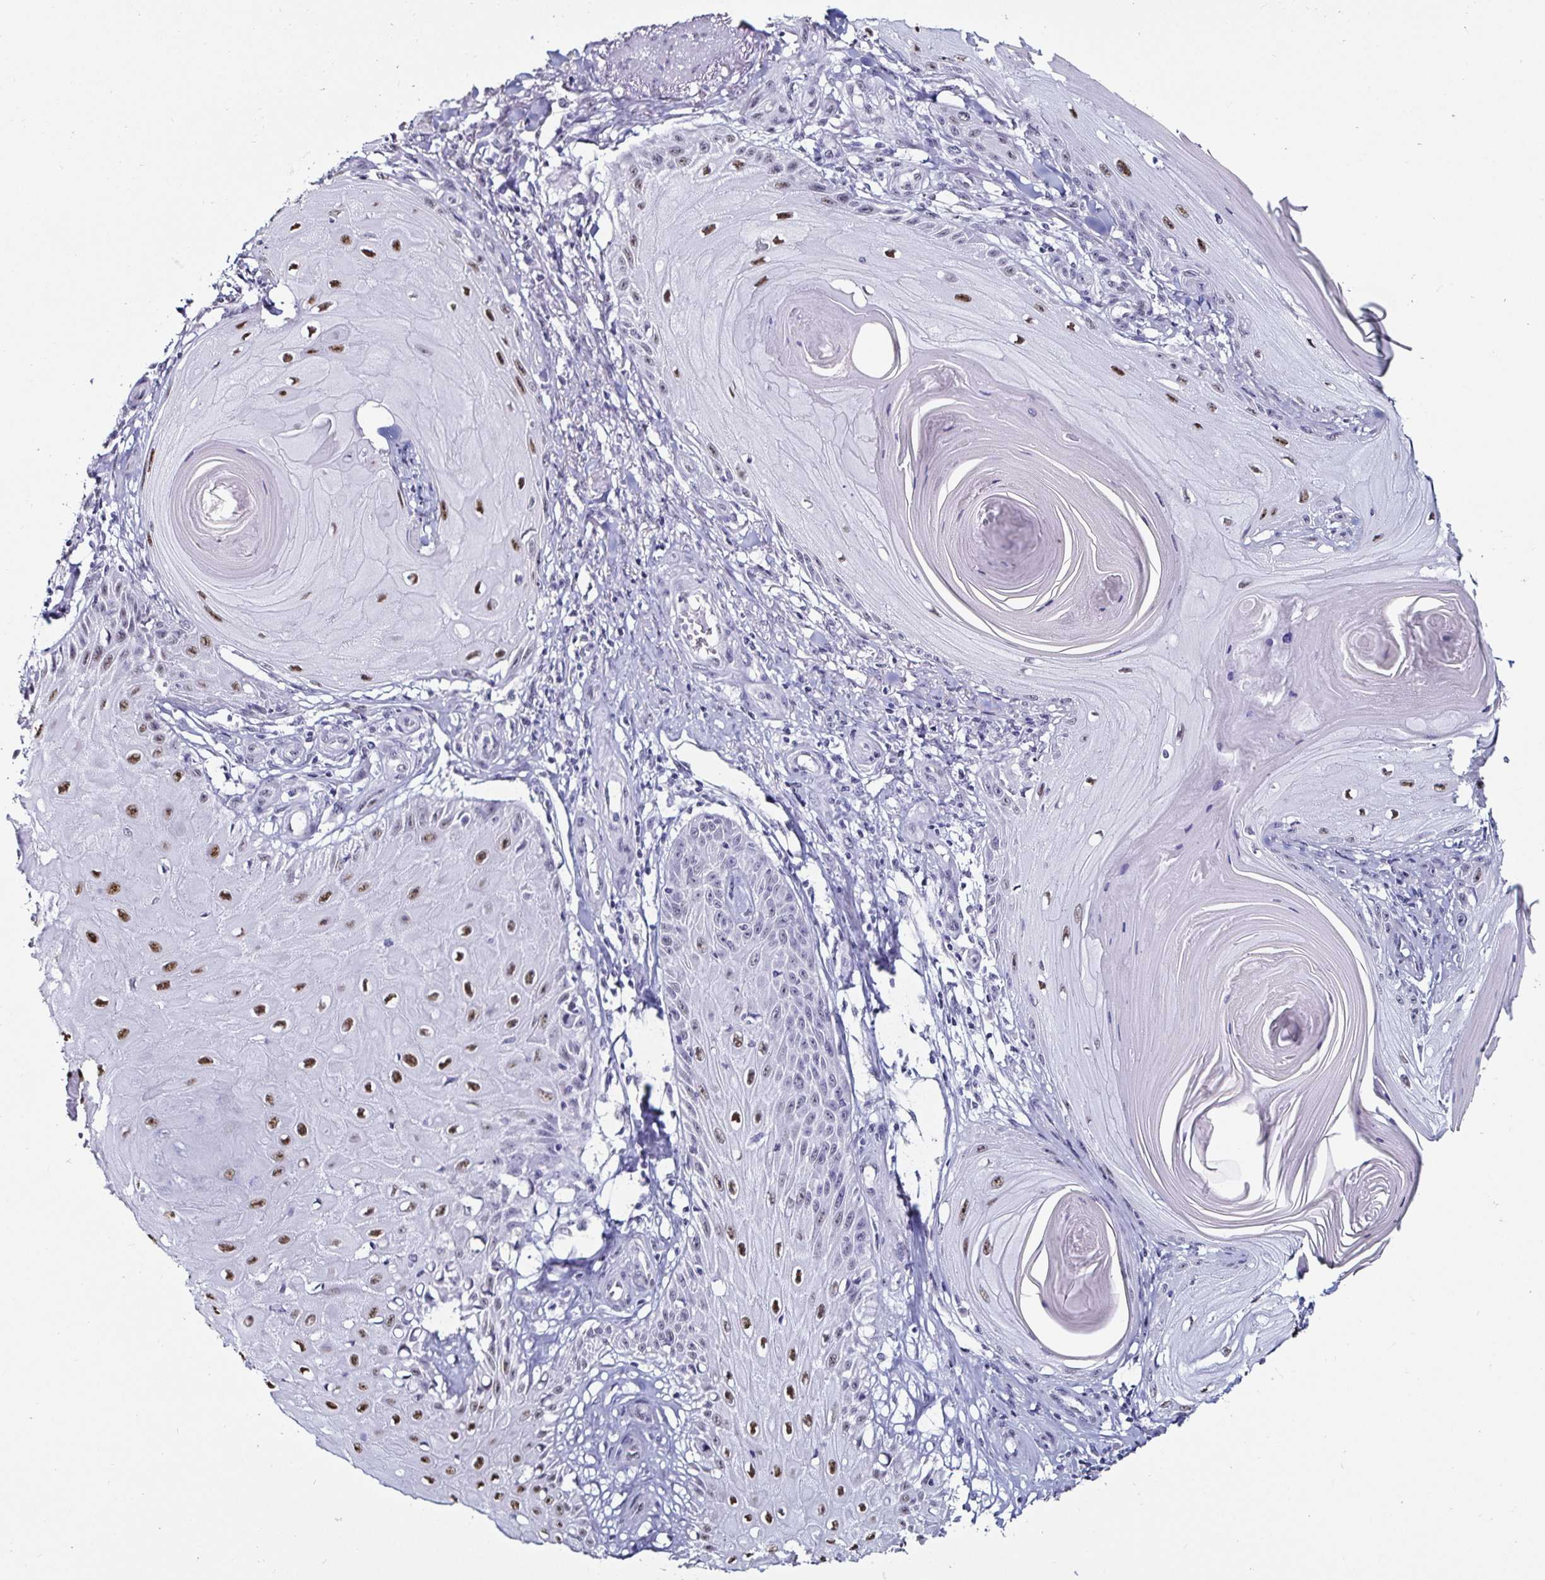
{"staining": {"intensity": "moderate", "quantity": "25%-75%", "location": "nuclear"}, "tissue": "skin cancer", "cell_type": "Tumor cells", "image_type": "cancer", "snomed": [{"axis": "morphology", "description": "Squamous cell carcinoma, NOS"}, {"axis": "topography", "description": "Skin"}], "caption": "This image exhibits immunohistochemistry staining of skin cancer (squamous cell carcinoma), with medium moderate nuclear staining in about 25%-75% of tumor cells.", "gene": "DDX39B", "patient": {"sex": "female", "age": 77}}